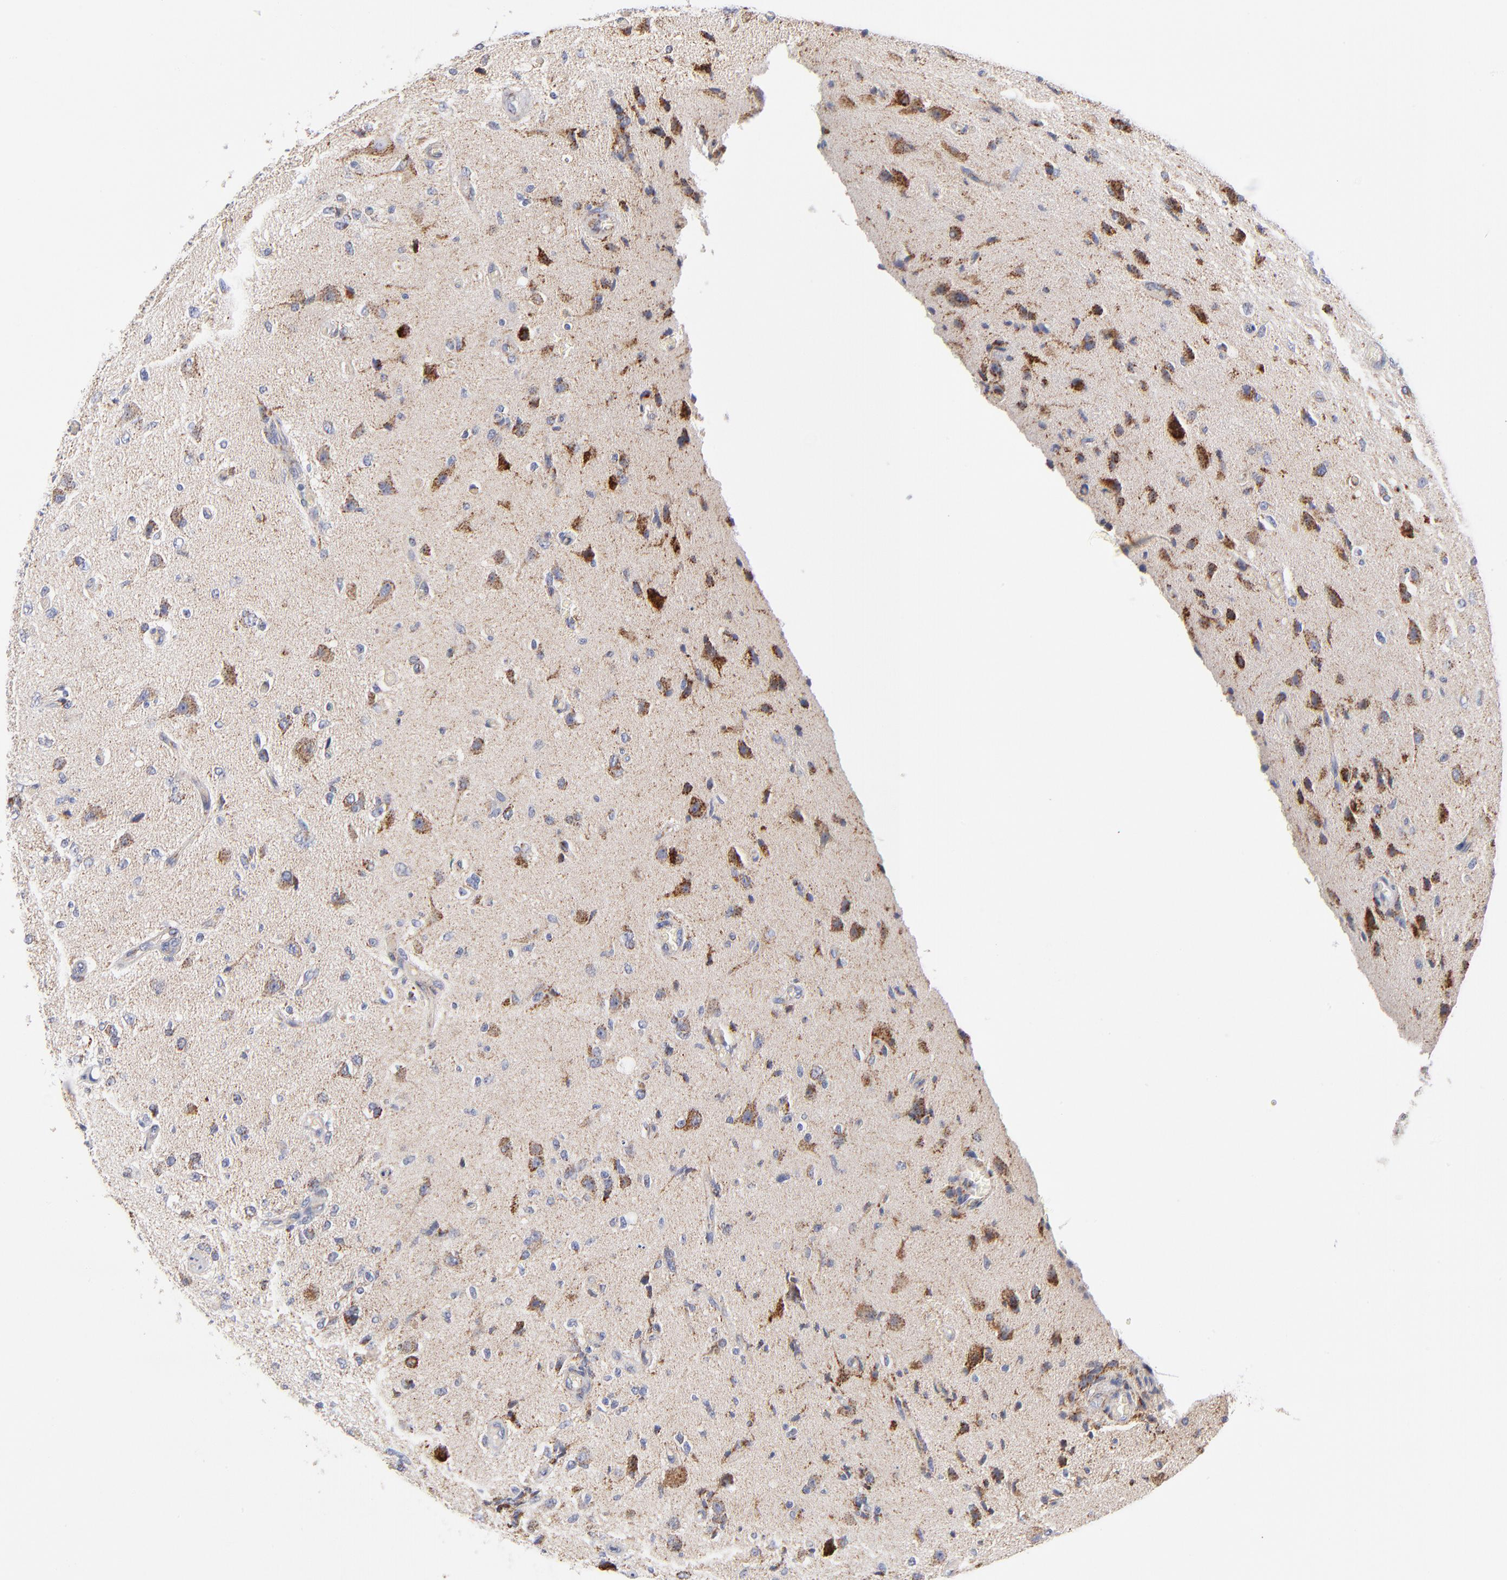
{"staining": {"intensity": "moderate", "quantity": "25%-75%", "location": "cytoplasmic/membranous"}, "tissue": "glioma", "cell_type": "Tumor cells", "image_type": "cancer", "snomed": [{"axis": "morphology", "description": "Normal tissue, NOS"}, {"axis": "morphology", "description": "Glioma, malignant, High grade"}, {"axis": "topography", "description": "Cerebral cortex"}], "caption": "High-power microscopy captured an immunohistochemistry (IHC) image of glioma, revealing moderate cytoplasmic/membranous staining in approximately 25%-75% of tumor cells. (Stains: DAB in brown, nuclei in blue, Microscopy: brightfield microscopy at high magnification).", "gene": "DLAT", "patient": {"sex": "male", "age": 77}}